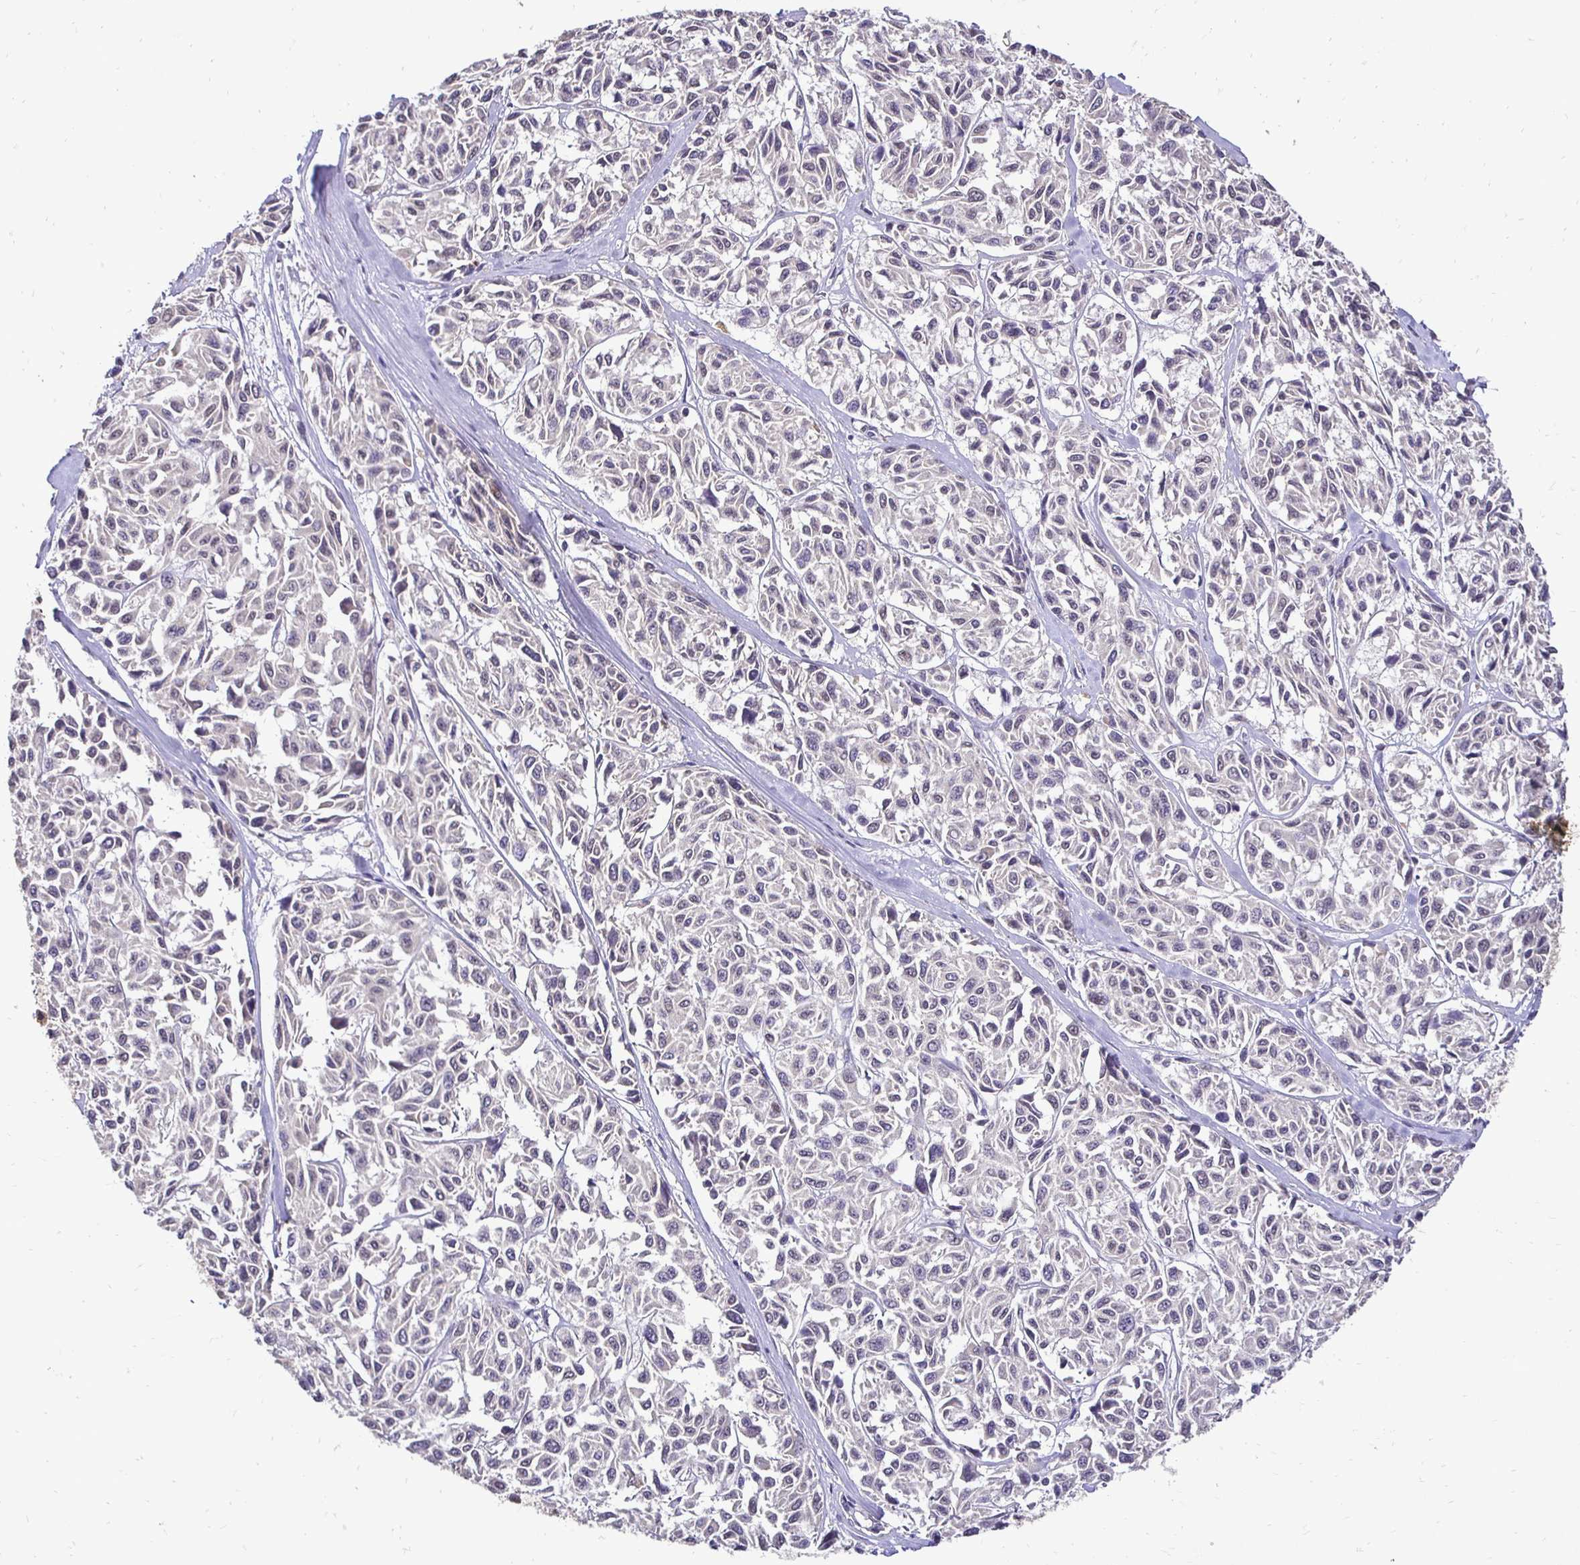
{"staining": {"intensity": "negative", "quantity": "none", "location": "none"}, "tissue": "melanoma", "cell_type": "Tumor cells", "image_type": "cancer", "snomed": [{"axis": "morphology", "description": "Malignant melanoma, NOS"}, {"axis": "topography", "description": "Skin"}], "caption": "An image of melanoma stained for a protein demonstrates no brown staining in tumor cells.", "gene": "RHEBL1", "patient": {"sex": "female", "age": 66}}